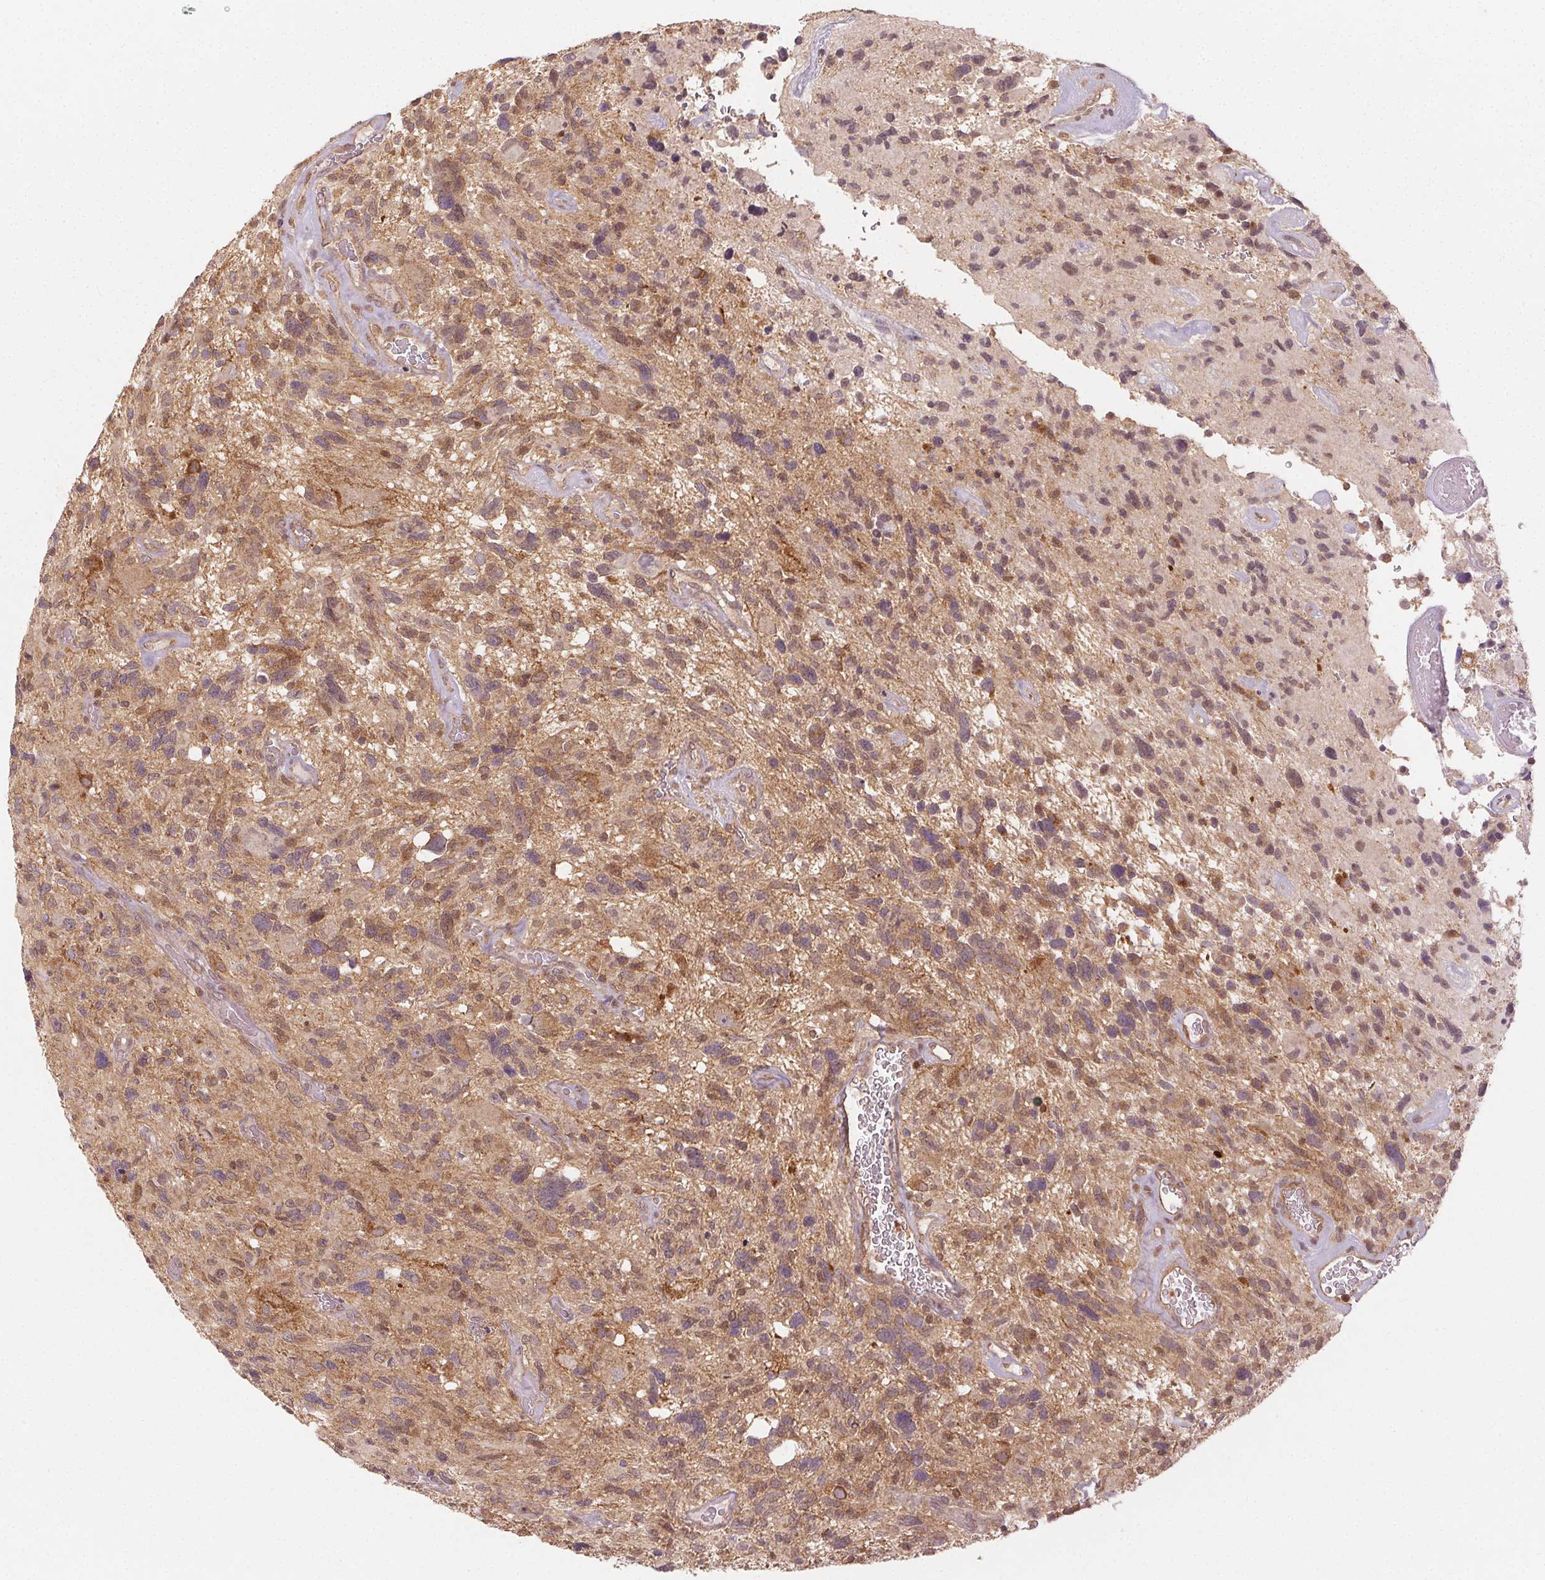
{"staining": {"intensity": "negative", "quantity": "none", "location": "none"}, "tissue": "glioma", "cell_type": "Tumor cells", "image_type": "cancer", "snomed": [{"axis": "morphology", "description": "Glioma, malignant, High grade"}, {"axis": "topography", "description": "Brain"}], "caption": "IHC micrograph of human glioma stained for a protein (brown), which displays no positivity in tumor cells.", "gene": "MAPK14", "patient": {"sex": "male", "age": 49}}